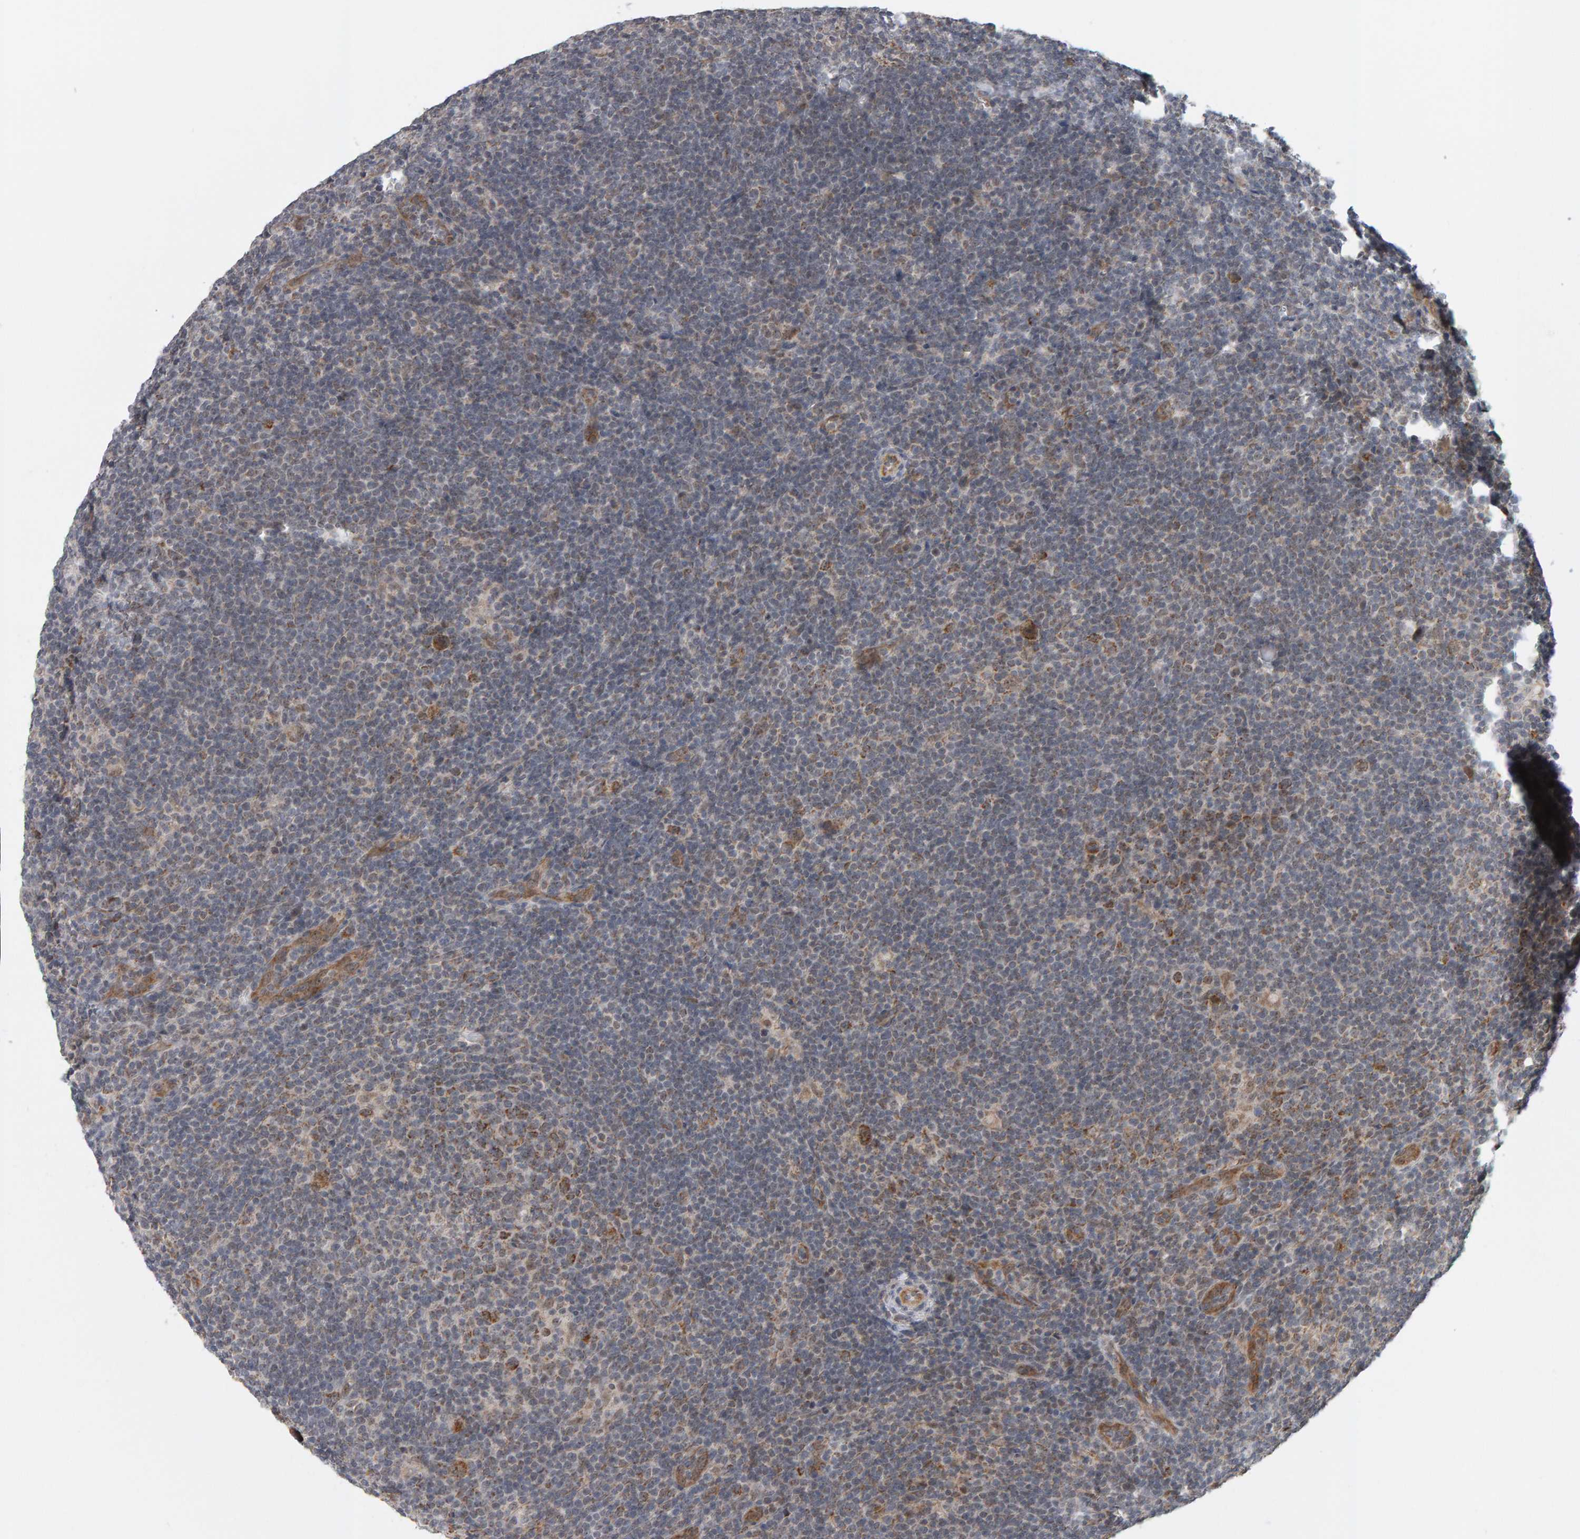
{"staining": {"intensity": "moderate", "quantity": ">75%", "location": "cytoplasmic/membranous,nuclear"}, "tissue": "lymphoma", "cell_type": "Tumor cells", "image_type": "cancer", "snomed": [{"axis": "morphology", "description": "Hodgkin's disease, NOS"}, {"axis": "topography", "description": "Lymph node"}], "caption": "This is a histology image of IHC staining of lymphoma, which shows moderate positivity in the cytoplasmic/membranous and nuclear of tumor cells.", "gene": "DAP3", "patient": {"sex": "female", "age": 57}}